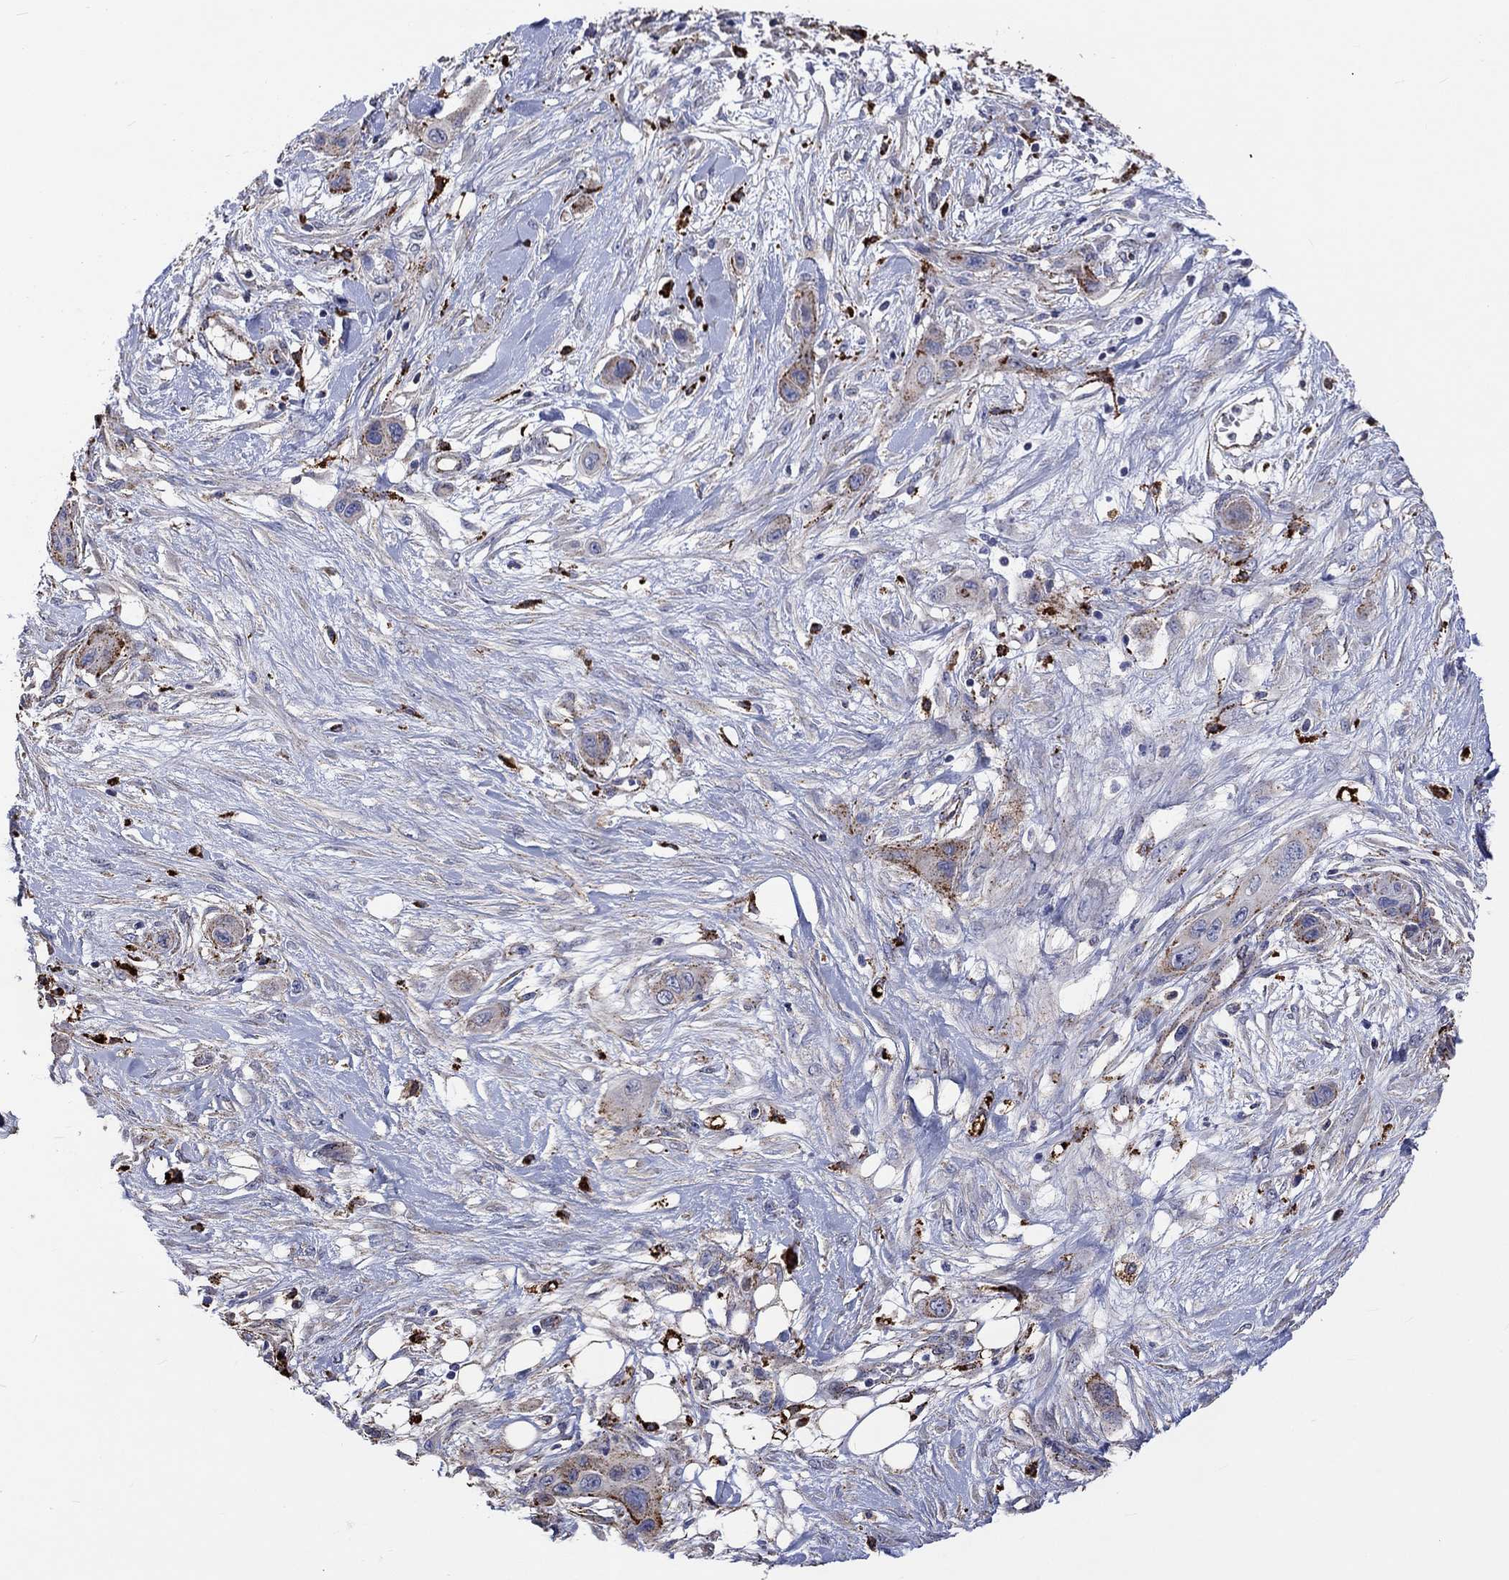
{"staining": {"intensity": "moderate", "quantity": "<25%", "location": "cytoplasmic/membranous"}, "tissue": "skin cancer", "cell_type": "Tumor cells", "image_type": "cancer", "snomed": [{"axis": "morphology", "description": "Squamous cell carcinoma, NOS"}, {"axis": "topography", "description": "Skin"}], "caption": "This micrograph exhibits IHC staining of skin squamous cell carcinoma, with low moderate cytoplasmic/membranous expression in approximately <25% of tumor cells.", "gene": "CTSB", "patient": {"sex": "male", "age": 79}}